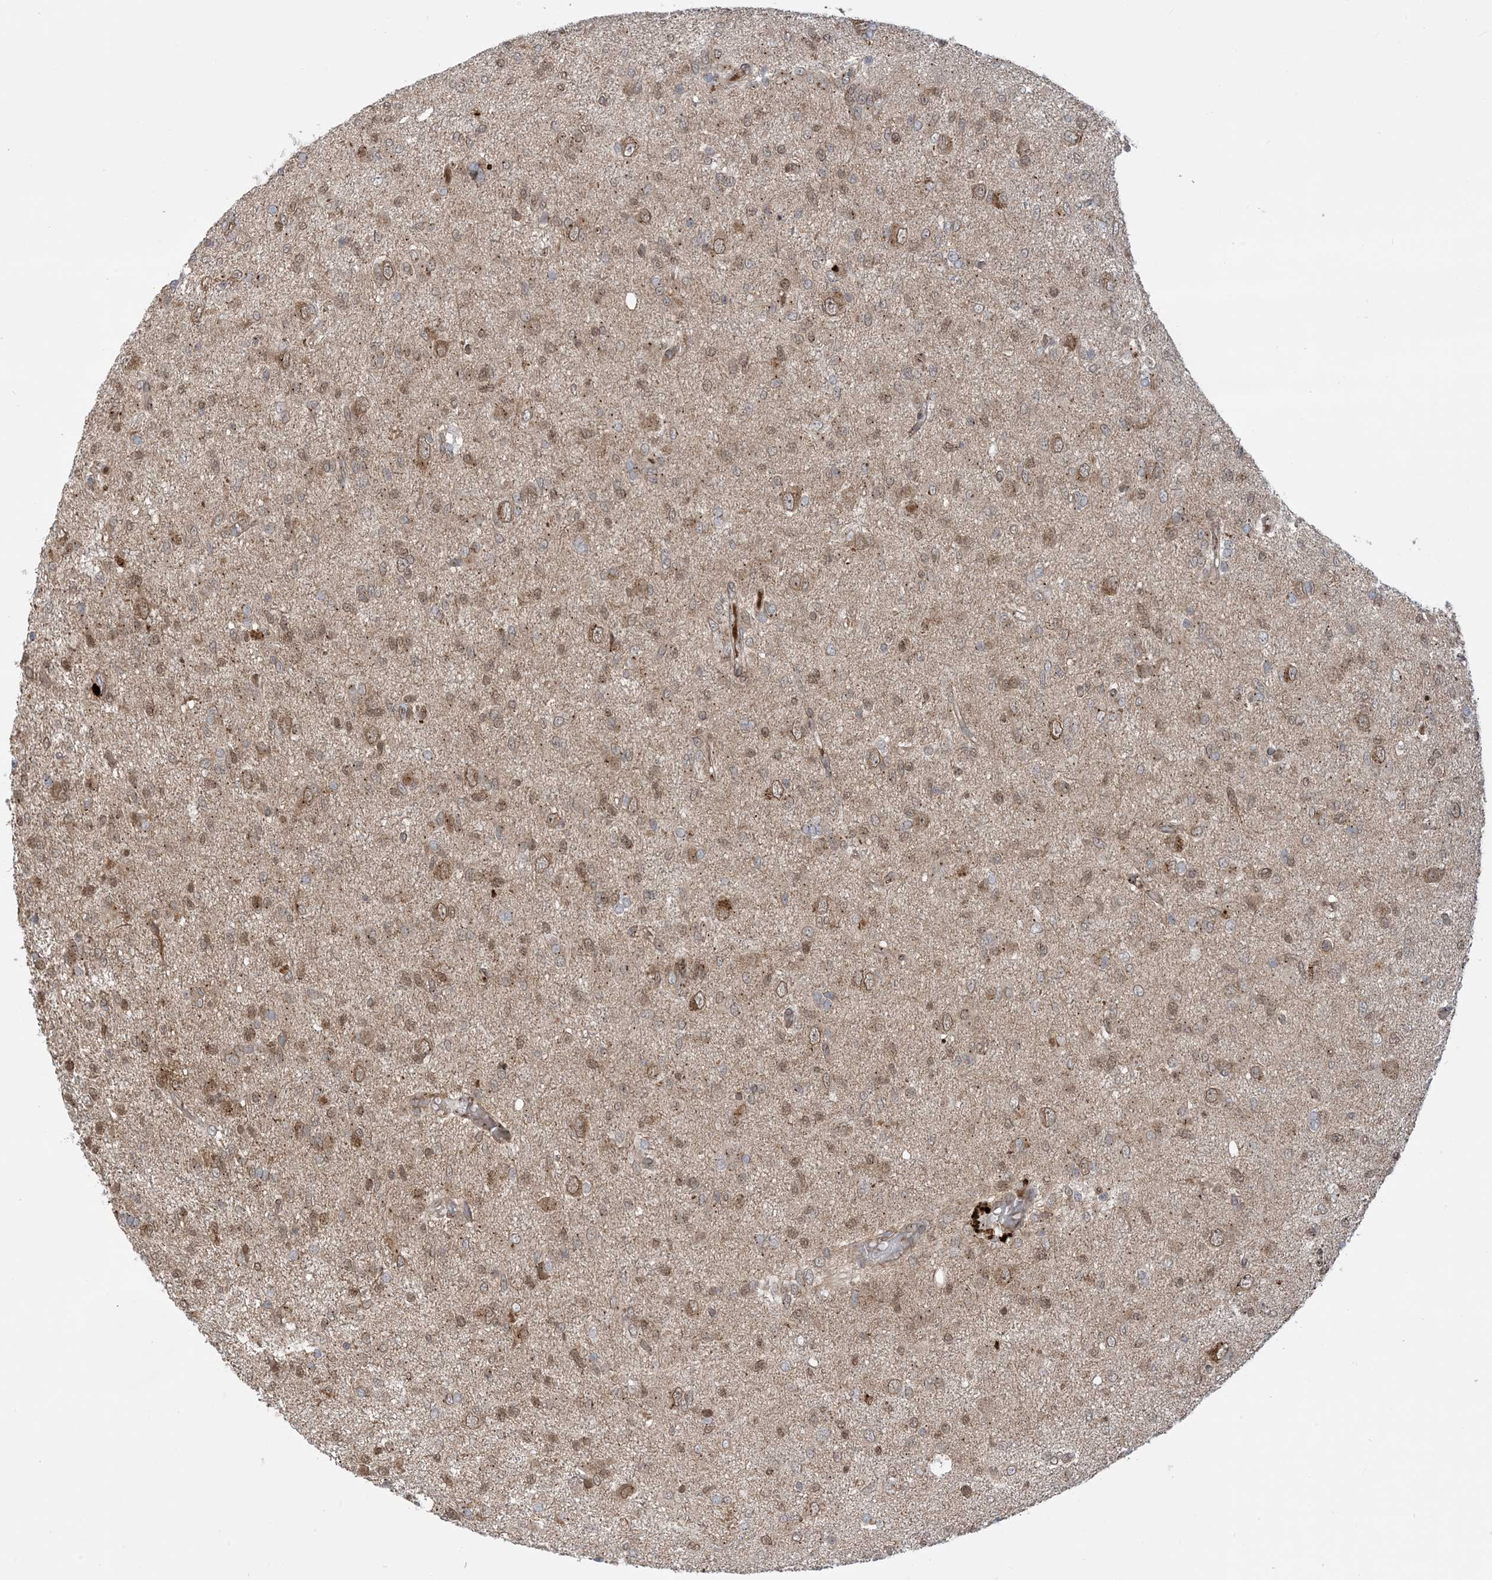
{"staining": {"intensity": "moderate", "quantity": "25%-75%", "location": "cytoplasmic/membranous,nuclear"}, "tissue": "glioma", "cell_type": "Tumor cells", "image_type": "cancer", "snomed": [{"axis": "morphology", "description": "Glioma, malignant, High grade"}, {"axis": "topography", "description": "Brain"}], "caption": "Brown immunohistochemical staining in glioma shows moderate cytoplasmic/membranous and nuclear staining in approximately 25%-75% of tumor cells.", "gene": "CASP4", "patient": {"sex": "female", "age": 59}}